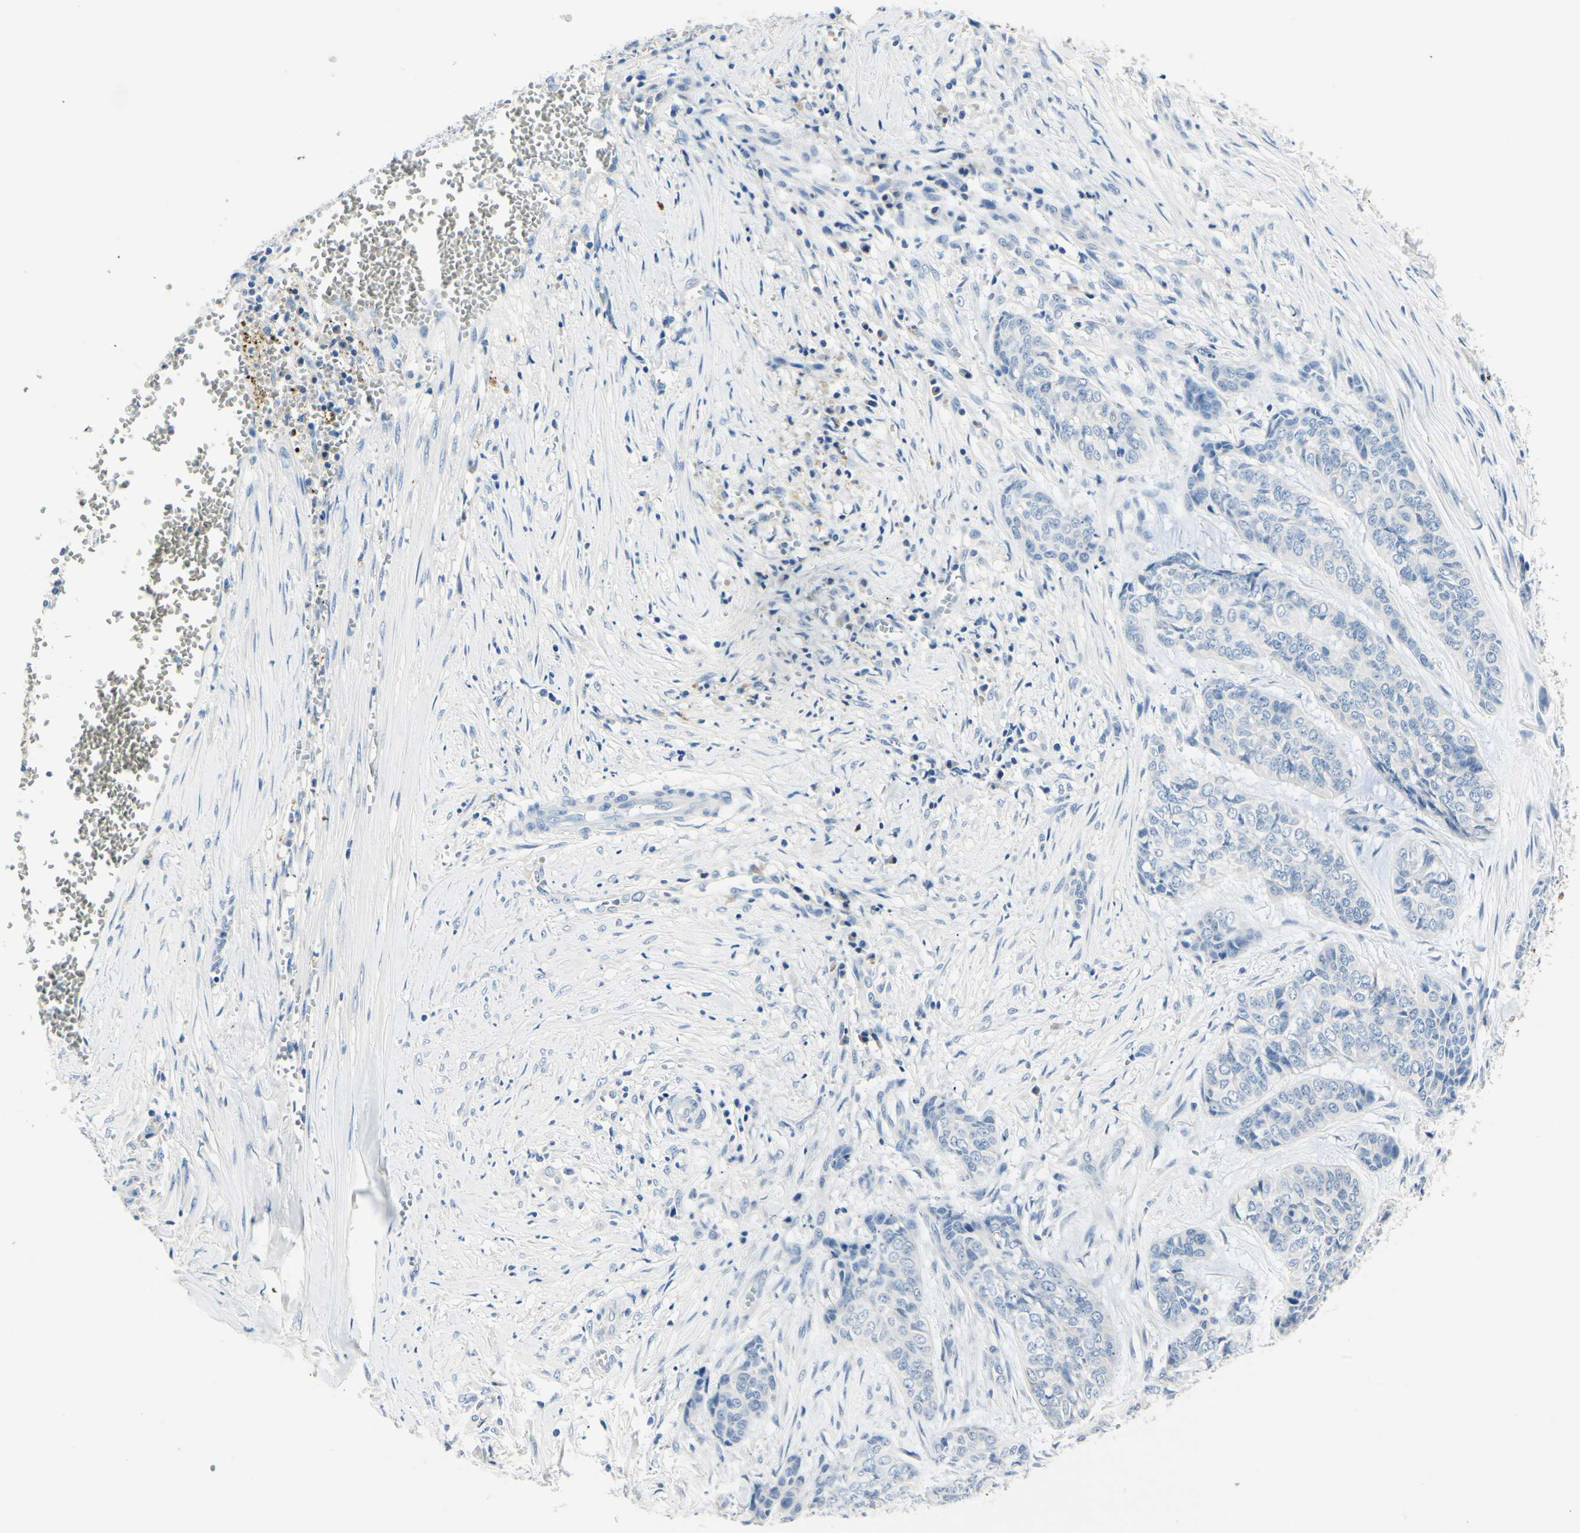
{"staining": {"intensity": "negative", "quantity": "none", "location": "none"}, "tissue": "skin cancer", "cell_type": "Tumor cells", "image_type": "cancer", "snomed": [{"axis": "morphology", "description": "Basal cell carcinoma"}, {"axis": "topography", "description": "Skin"}], "caption": "This is an immunohistochemistry micrograph of human skin cancer. There is no expression in tumor cells.", "gene": "TGFBR3", "patient": {"sex": "female", "age": 64}}